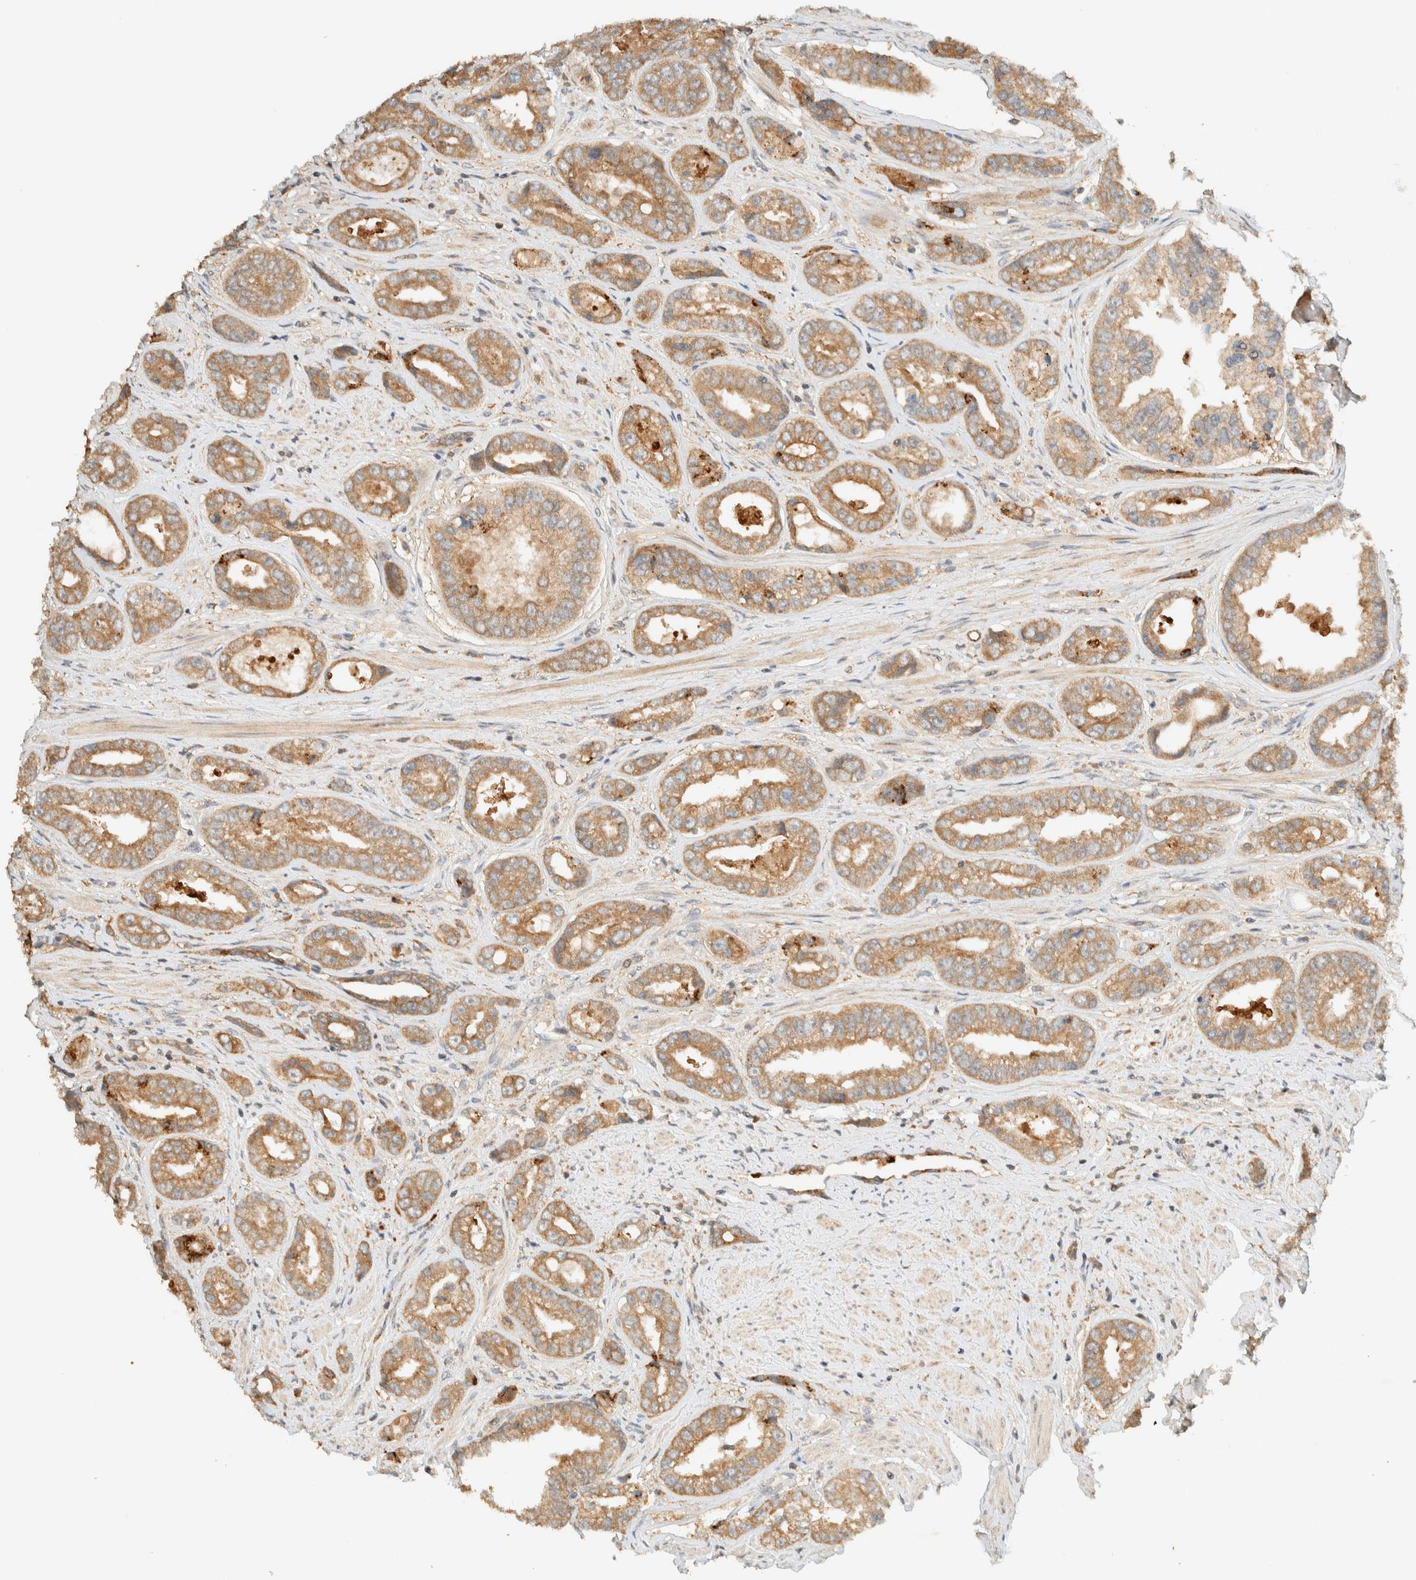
{"staining": {"intensity": "moderate", "quantity": ">75%", "location": "cytoplasmic/membranous"}, "tissue": "prostate cancer", "cell_type": "Tumor cells", "image_type": "cancer", "snomed": [{"axis": "morphology", "description": "Adenocarcinoma, High grade"}, {"axis": "topography", "description": "Prostate"}], "caption": "Immunohistochemistry photomicrograph of prostate cancer stained for a protein (brown), which demonstrates medium levels of moderate cytoplasmic/membranous staining in about >75% of tumor cells.", "gene": "ZBTB34", "patient": {"sex": "male", "age": 61}}